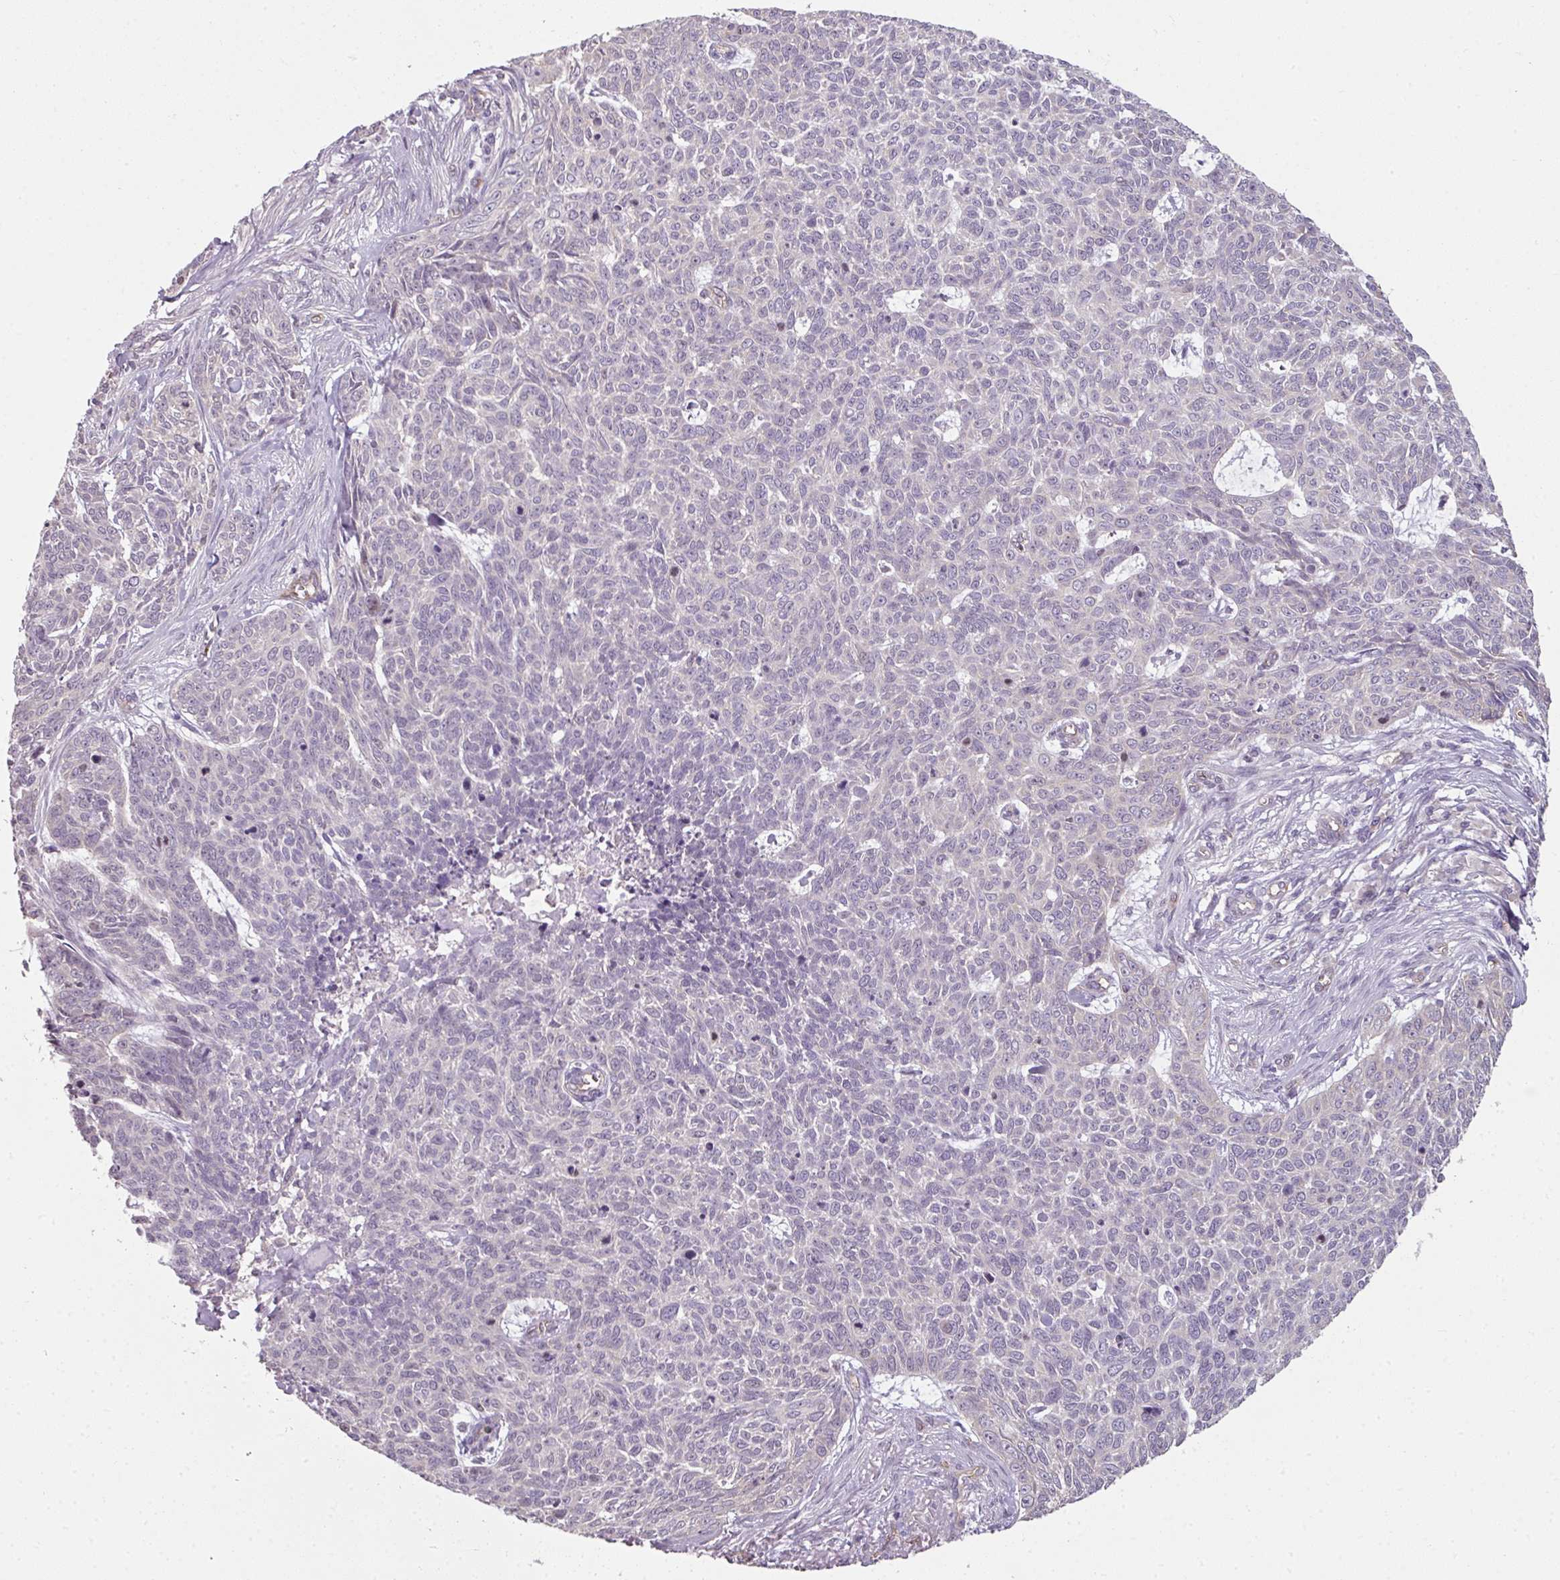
{"staining": {"intensity": "negative", "quantity": "none", "location": "none"}, "tissue": "skin cancer", "cell_type": "Tumor cells", "image_type": "cancer", "snomed": [{"axis": "morphology", "description": "Basal cell carcinoma"}, {"axis": "topography", "description": "Skin"}], "caption": "Skin basal cell carcinoma stained for a protein using immunohistochemistry (IHC) reveals no expression tumor cells.", "gene": "C19orf33", "patient": {"sex": "female", "age": 93}}